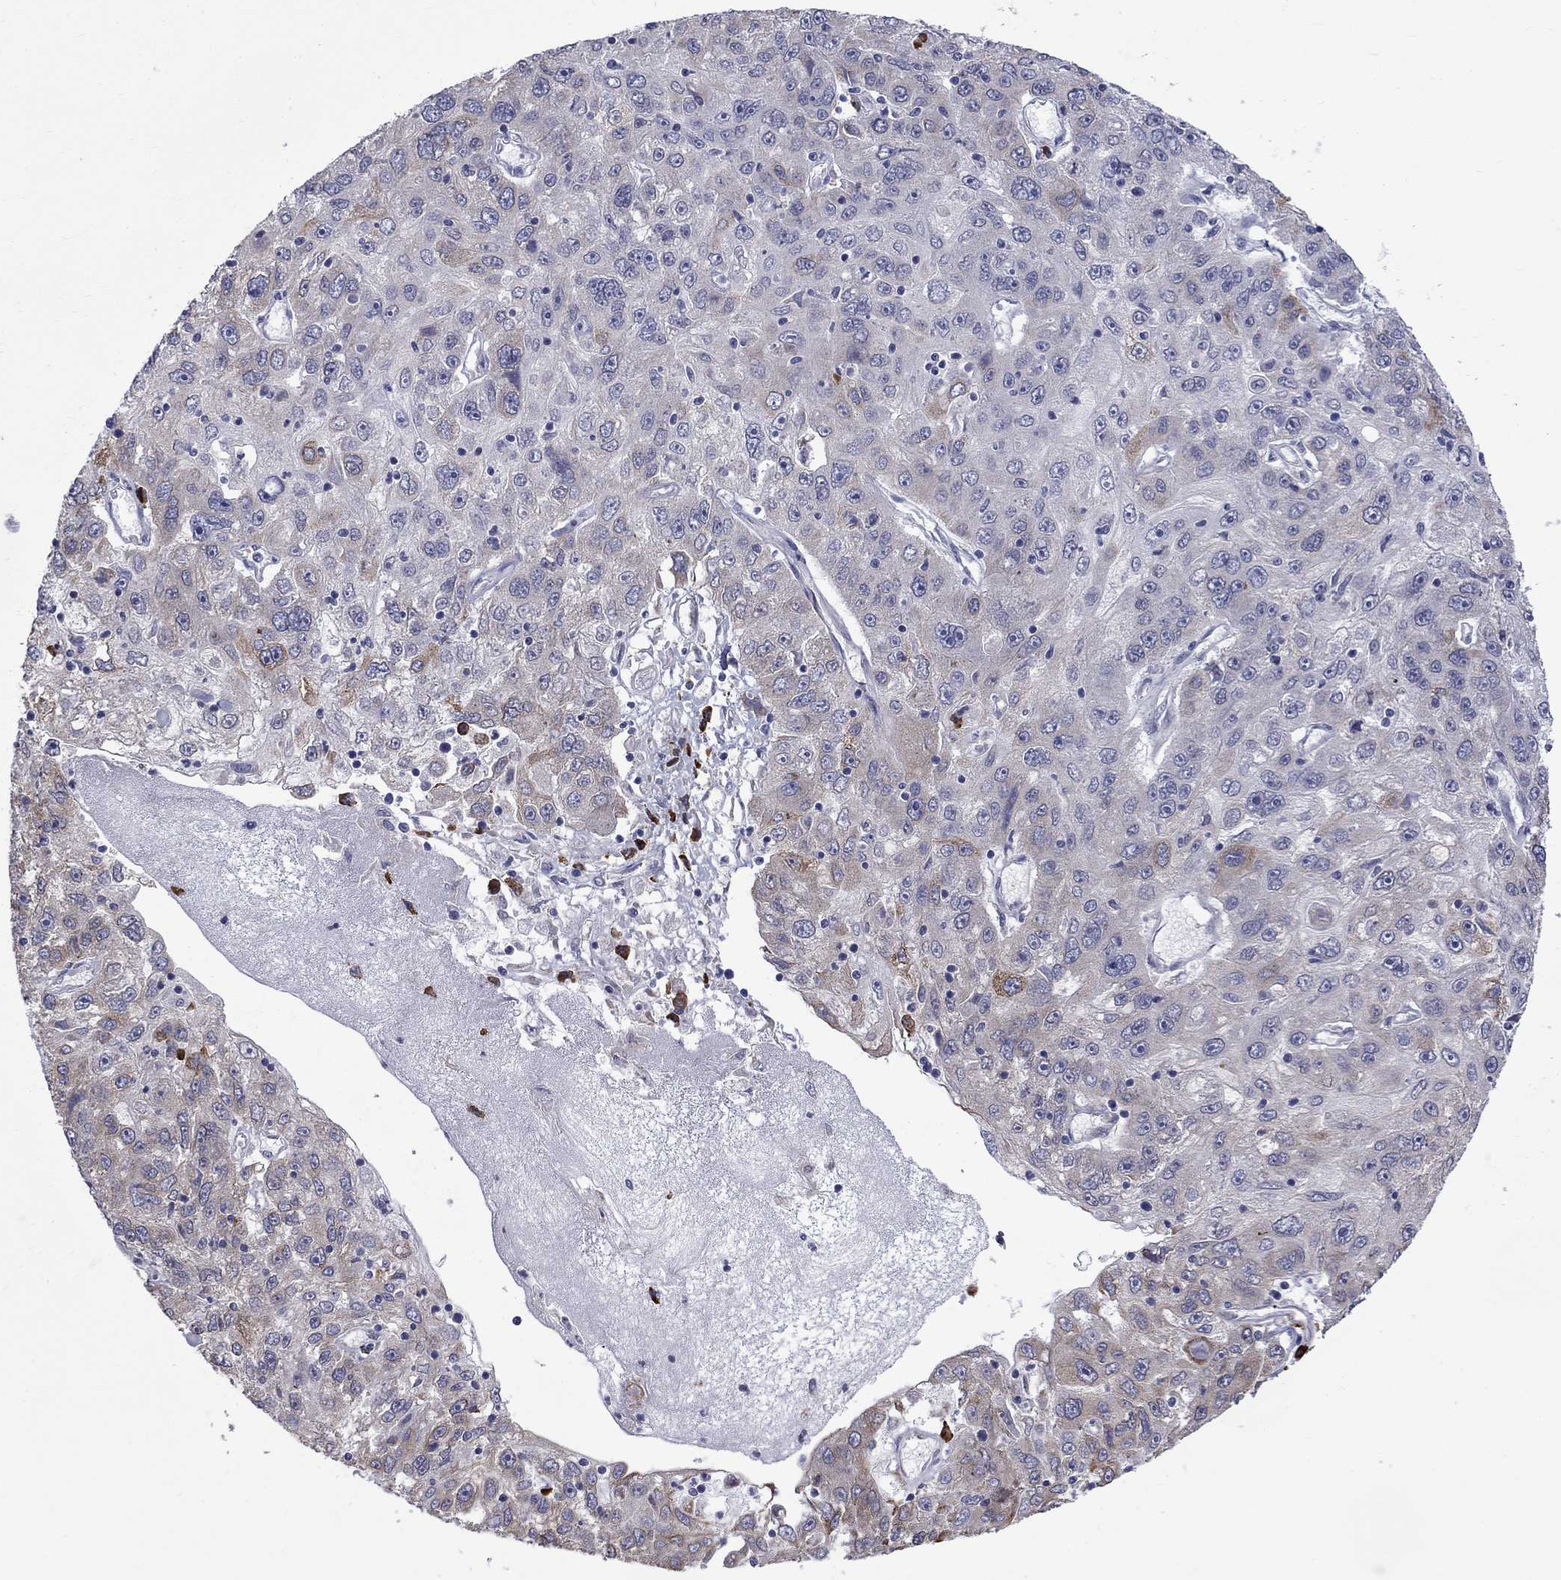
{"staining": {"intensity": "weak", "quantity": "<25%", "location": "cytoplasmic/membranous"}, "tissue": "stomach cancer", "cell_type": "Tumor cells", "image_type": "cancer", "snomed": [{"axis": "morphology", "description": "Adenocarcinoma, NOS"}, {"axis": "topography", "description": "Stomach"}], "caption": "The IHC micrograph has no significant staining in tumor cells of adenocarcinoma (stomach) tissue. The staining is performed using DAB (3,3'-diaminobenzidine) brown chromogen with nuclei counter-stained in using hematoxylin.", "gene": "ASNS", "patient": {"sex": "male", "age": 56}}